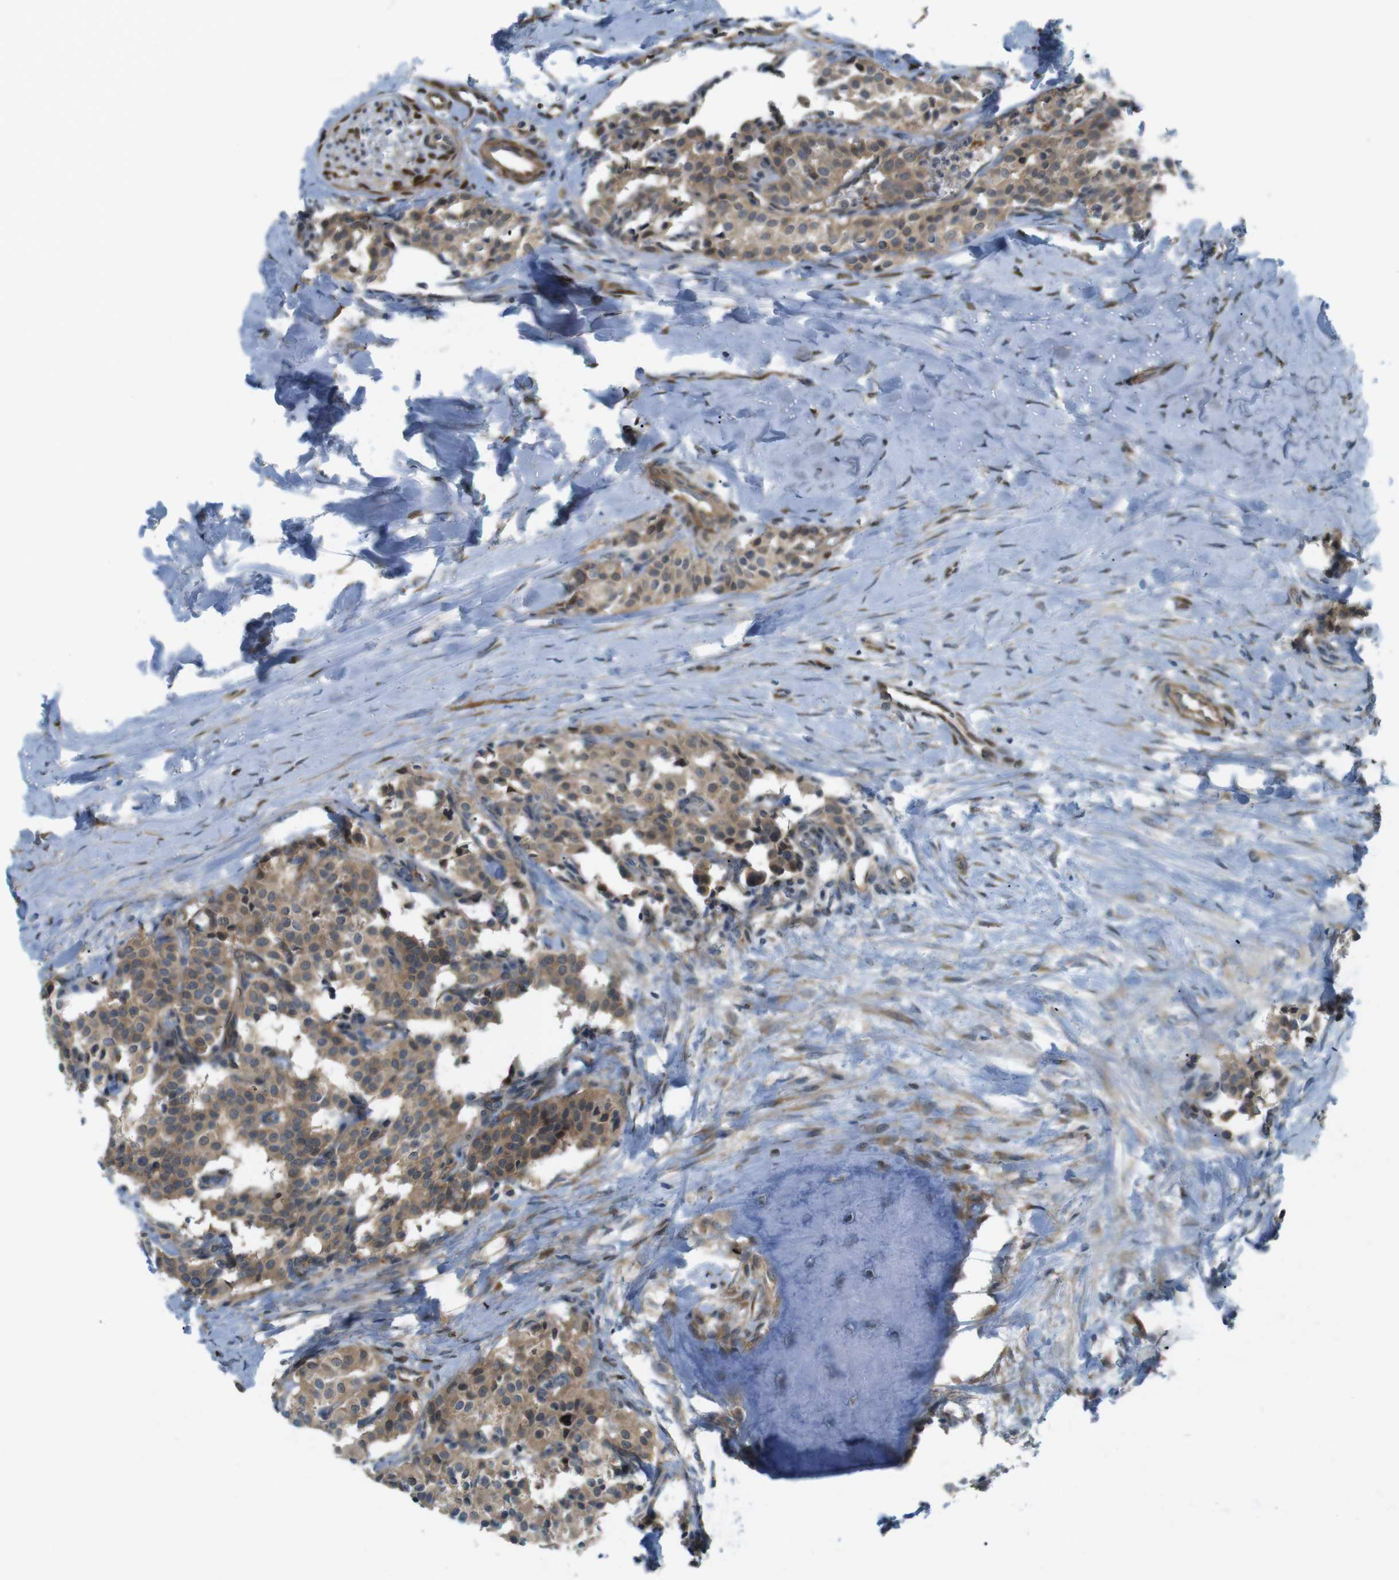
{"staining": {"intensity": "moderate", "quantity": ">75%", "location": "cytoplasmic/membranous"}, "tissue": "carcinoid", "cell_type": "Tumor cells", "image_type": "cancer", "snomed": [{"axis": "morphology", "description": "Carcinoid, malignant, NOS"}, {"axis": "topography", "description": "Lung"}], "caption": "Immunohistochemical staining of malignant carcinoid exhibits medium levels of moderate cytoplasmic/membranous protein expression in about >75% of tumor cells. (IHC, brightfield microscopy, high magnification).", "gene": "TSC1", "patient": {"sex": "male", "age": 30}}